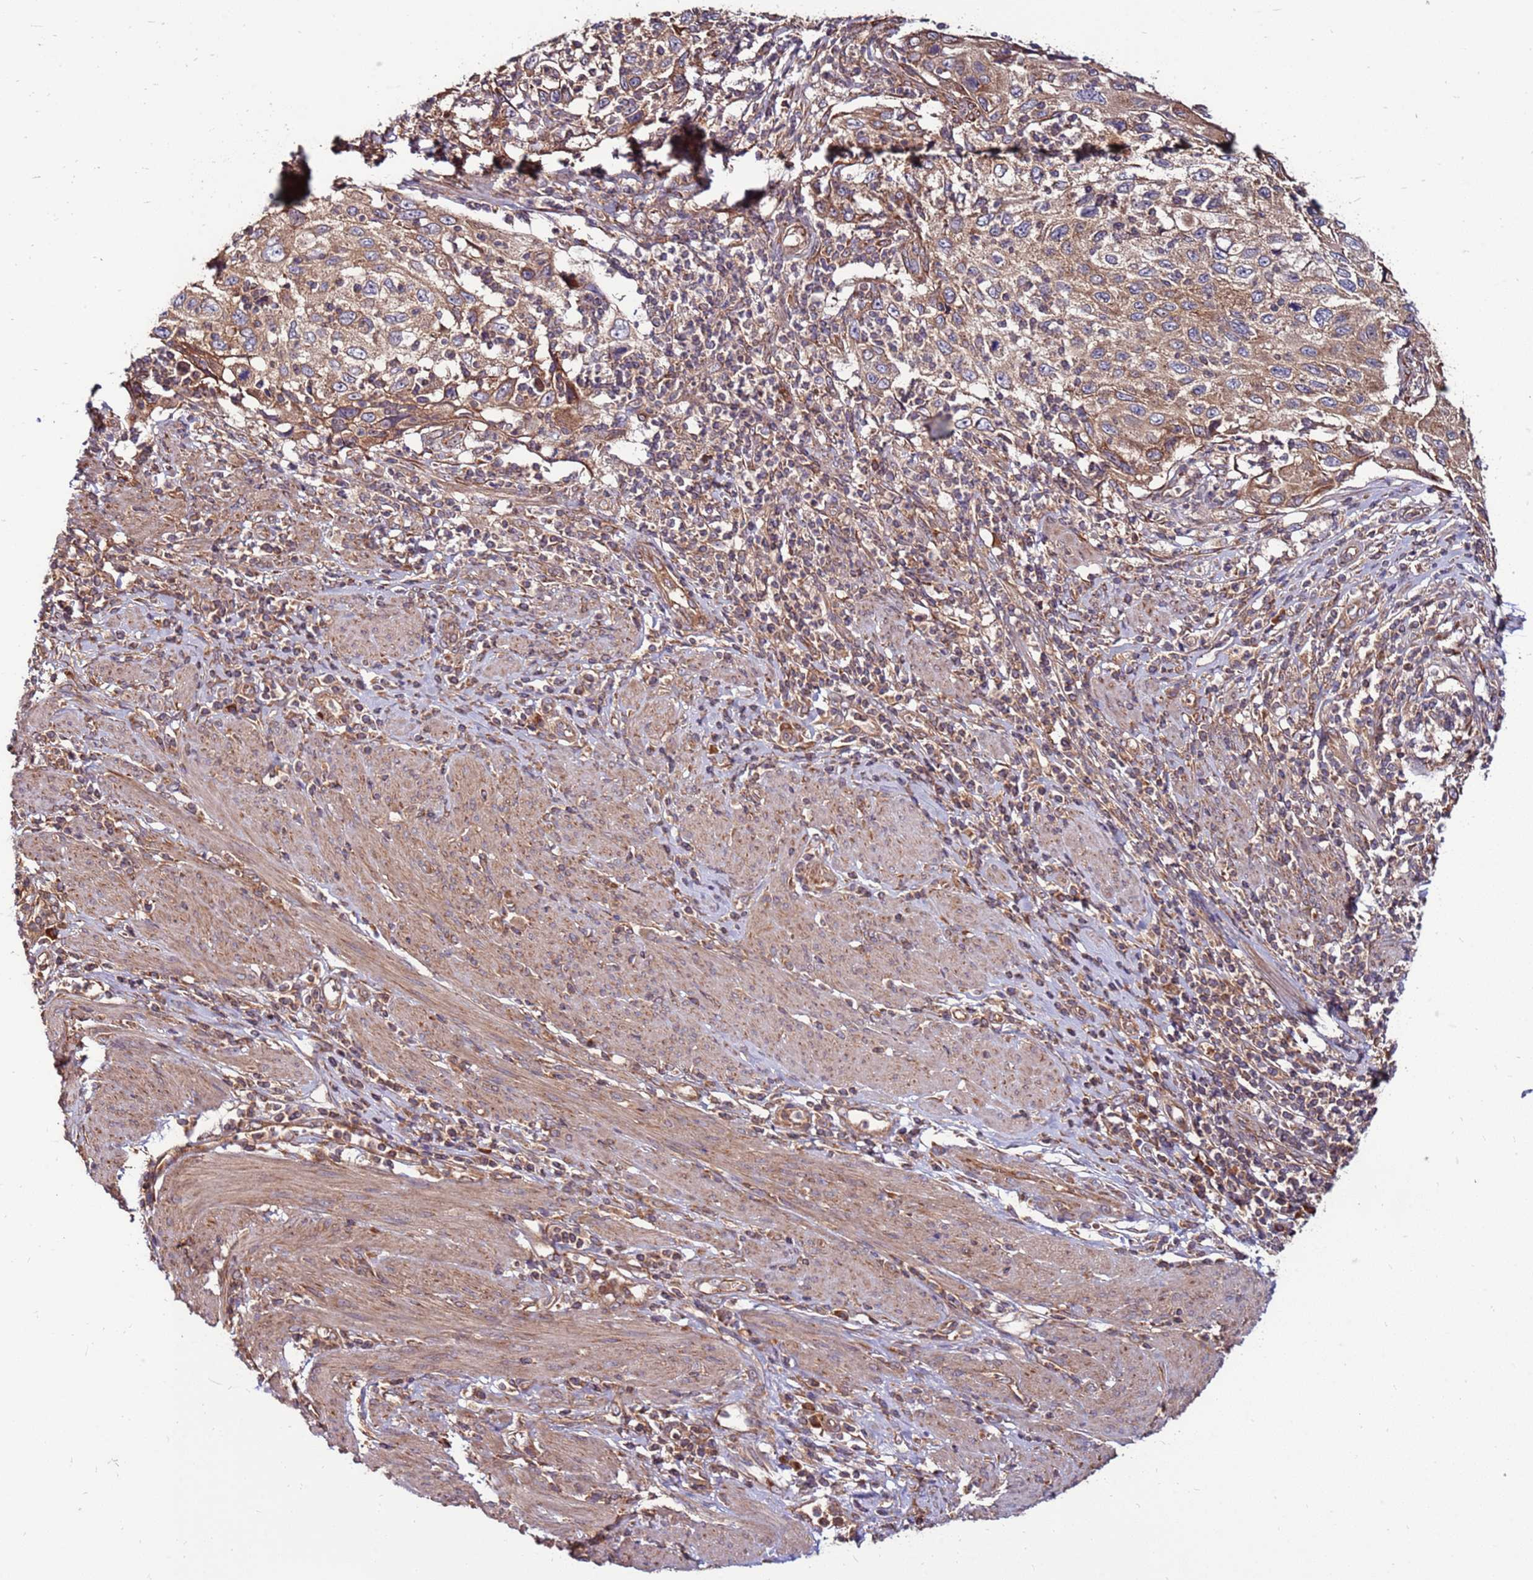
{"staining": {"intensity": "moderate", "quantity": ">75%", "location": "cytoplasmic/membranous"}, "tissue": "cervical cancer", "cell_type": "Tumor cells", "image_type": "cancer", "snomed": [{"axis": "morphology", "description": "Squamous cell carcinoma, NOS"}, {"axis": "topography", "description": "Cervix"}], "caption": "Protein expression analysis of human squamous cell carcinoma (cervical) reveals moderate cytoplasmic/membranous expression in approximately >75% of tumor cells. Nuclei are stained in blue.", "gene": "SLC44A5", "patient": {"sex": "female", "age": 70}}